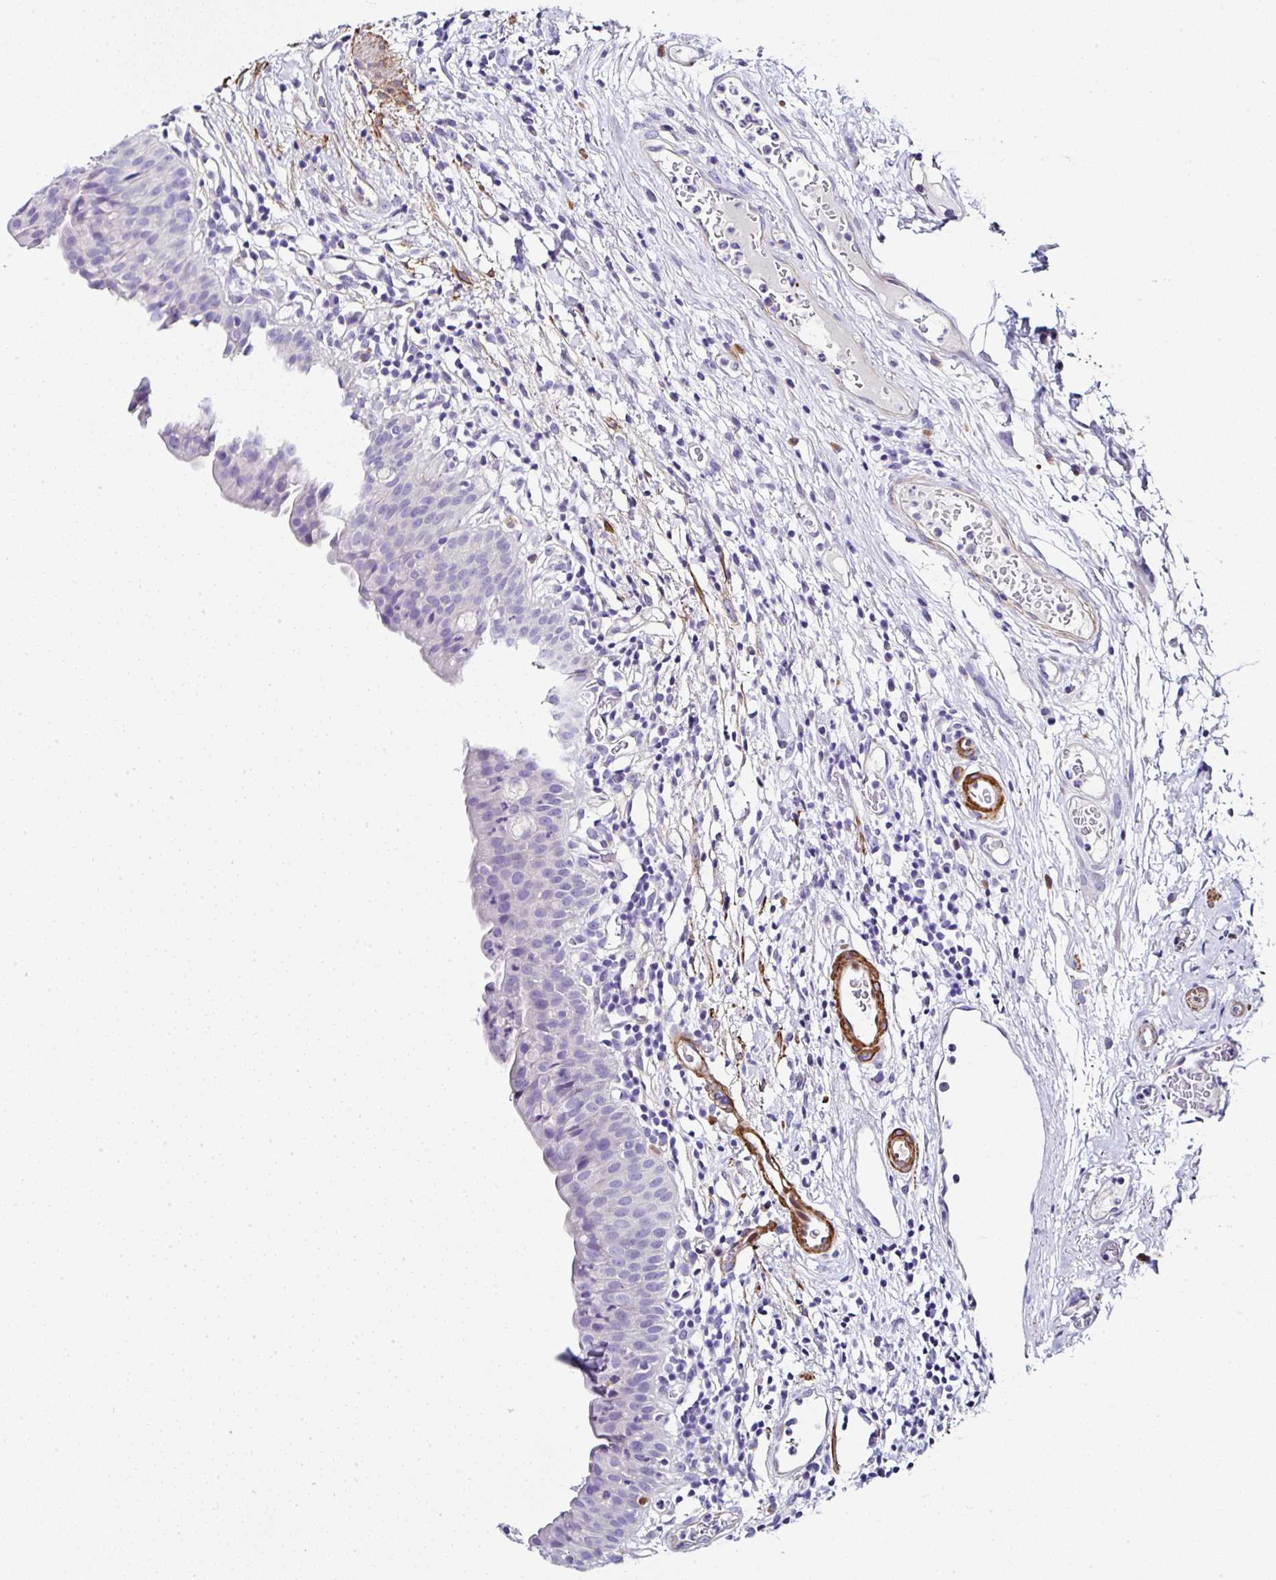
{"staining": {"intensity": "negative", "quantity": "none", "location": "none"}, "tissue": "urinary bladder", "cell_type": "Urothelial cells", "image_type": "normal", "snomed": [{"axis": "morphology", "description": "Normal tissue, NOS"}, {"axis": "morphology", "description": "Inflammation, NOS"}, {"axis": "topography", "description": "Urinary bladder"}], "caption": "Urothelial cells show no significant expression in unremarkable urinary bladder. (DAB (3,3'-diaminobenzidine) immunohistochemistry (IHC) visualized using brightfield microscopy, high magnification).", "gene": "PPFIA4", "patient": {"sex": "male", "age": 57}}